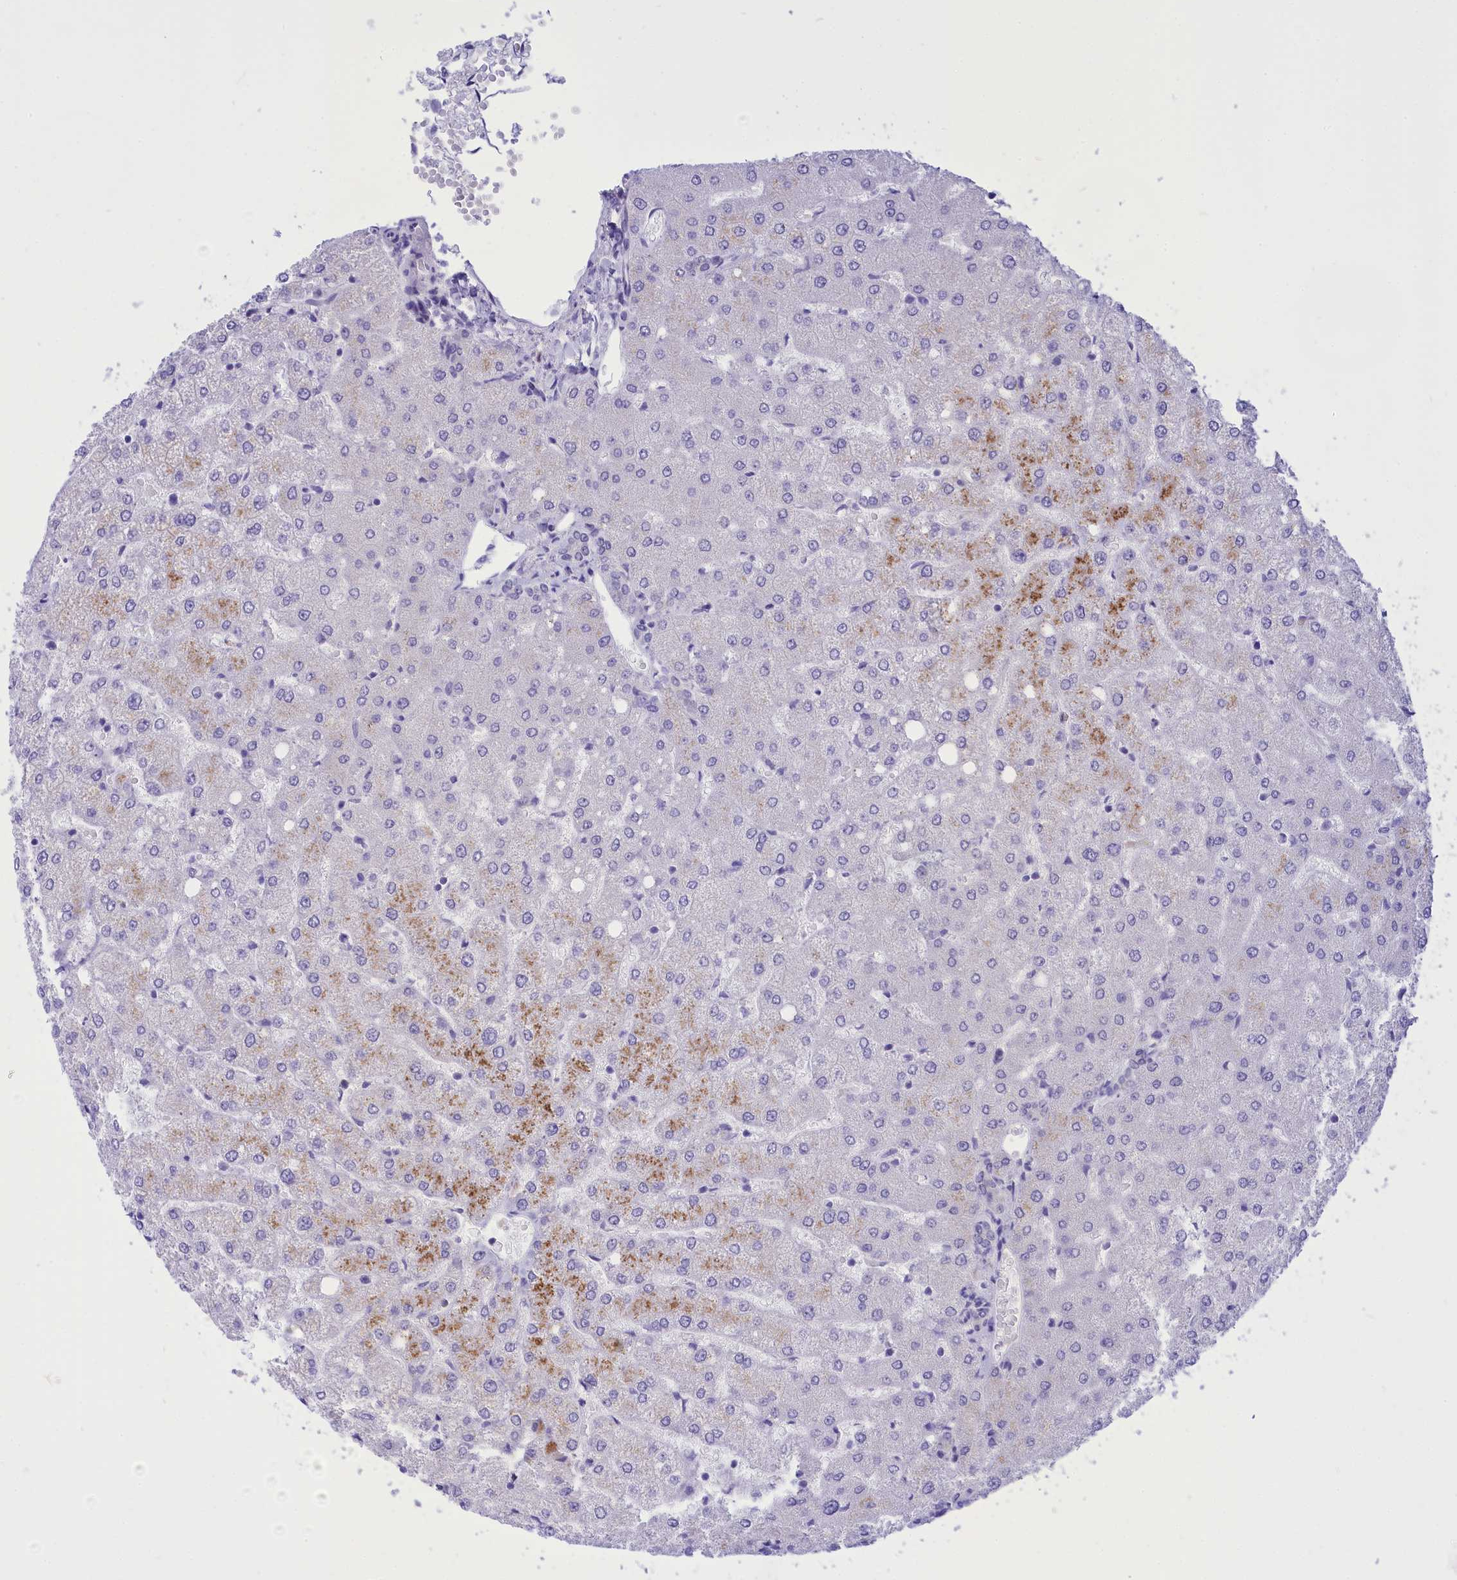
{"staining": {"intensity": "negative", "quantity": "none", "location": "none"}, "tissue": "liver", "cell_type": "Cholangiocytes", "image_type": "normal", "snomed": [{"axis": "morphology", "description": "Normal tissue, NOS"}, {"axis": "topography", "description": "Liver"}], "caption": "A high-resolution image shows IHC staining of unremarkable liver, which reveals no significant expression in cholangiocytes.", "gene": "DCAF16", "patient": {"sex": "female", "age": 54}}